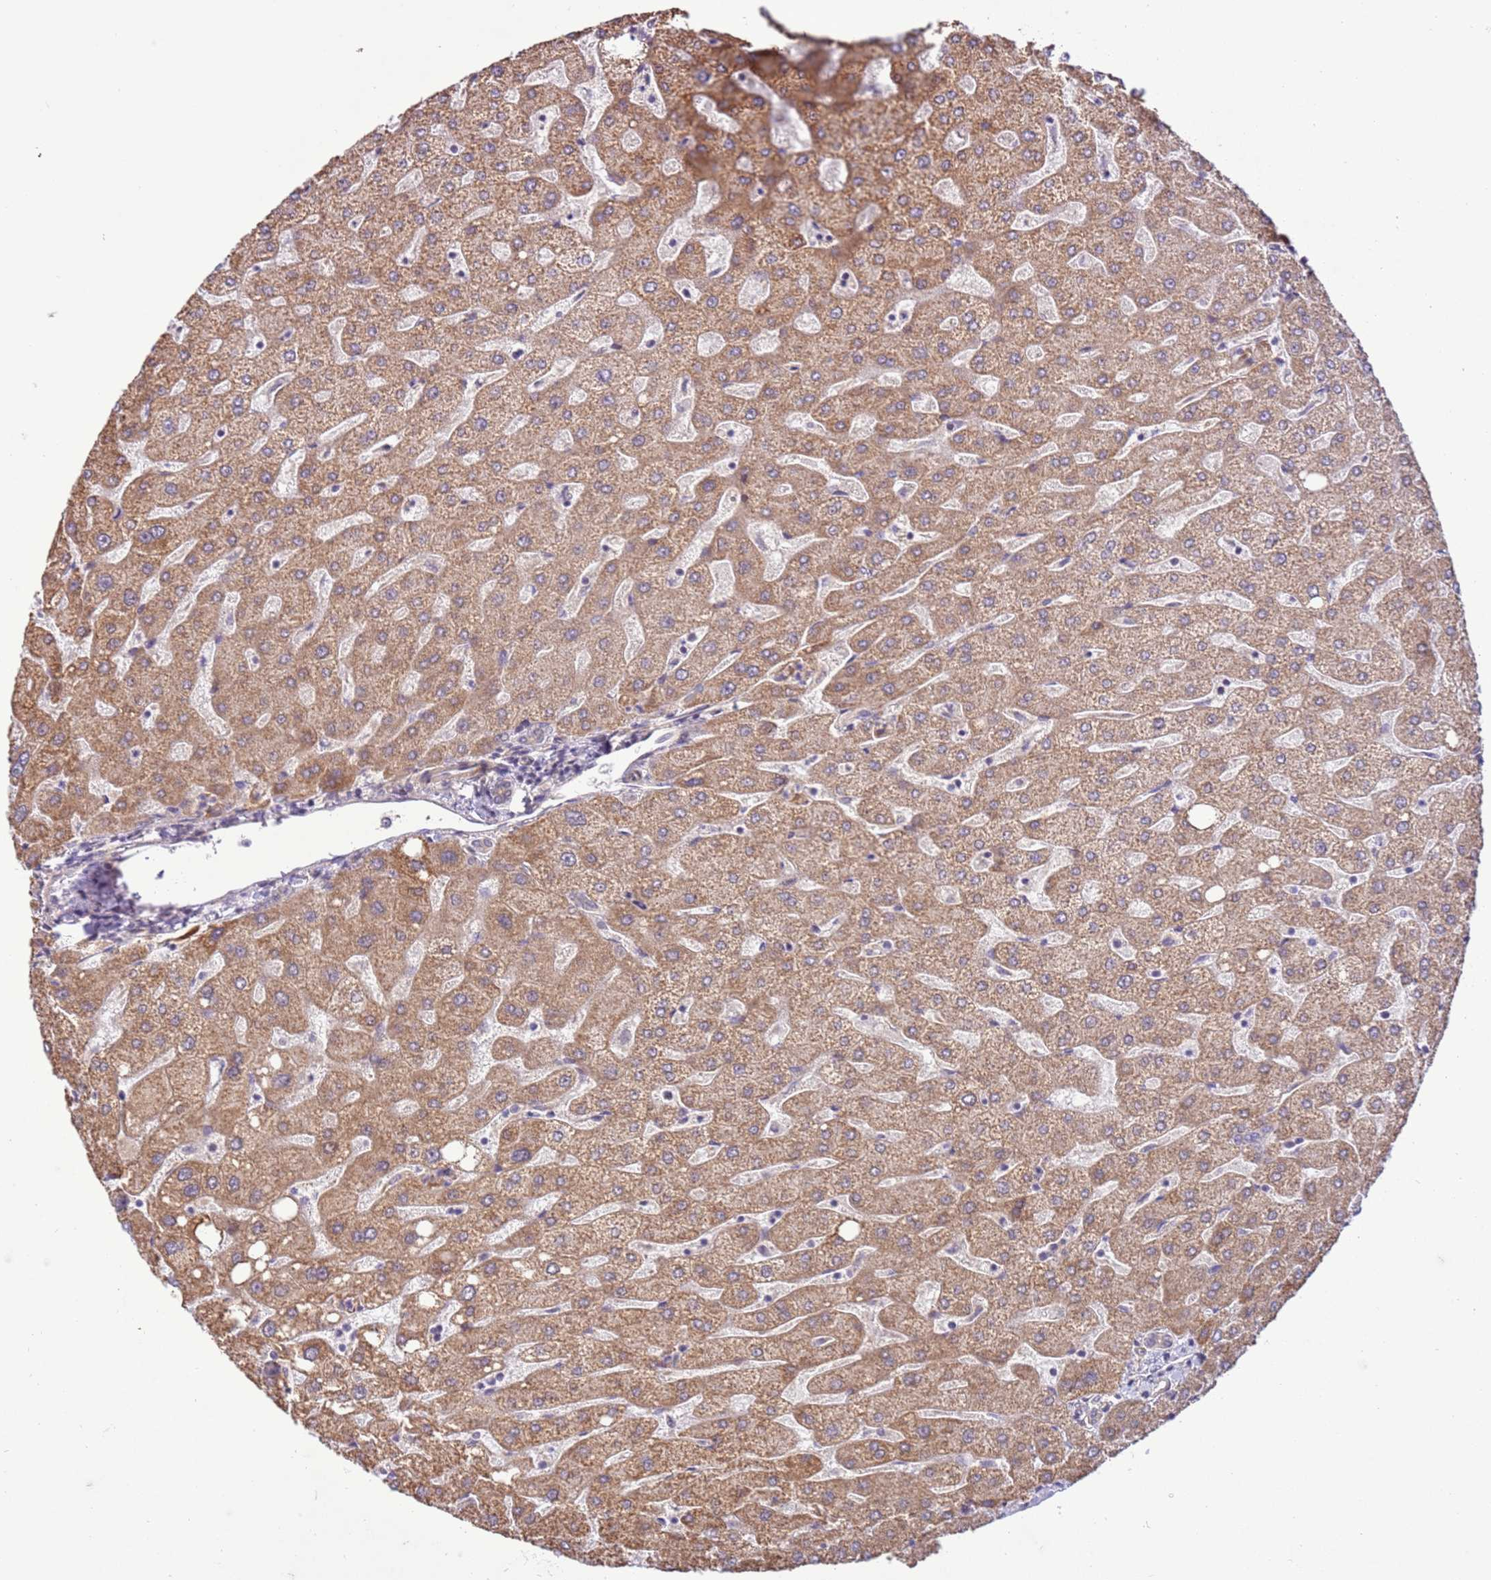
{"staining": {"intensity": "negative", "quantity": "none", "location": "none"}, "tissue": "liver", "cell_type": "Cholangiocytes", "image_type": "normal", "snomed": [{"axis": "morphology", "description": "Normal tissue, NOS"}, {"axis": "topography", "description": "Liver"}], "caption": "Immunohistochemical staining of unremarkable liver reveals no significant positivity in cholangiocytes. The staining was performed using DAB (3,3'-diaminobenzidine) to visualize the protein expression in brown, while the nuclei were stained in blue with hematoxylin (Magnification: 20x).", "gene": "SCARA3", "patient": {"sex": "male", "age": 67}}